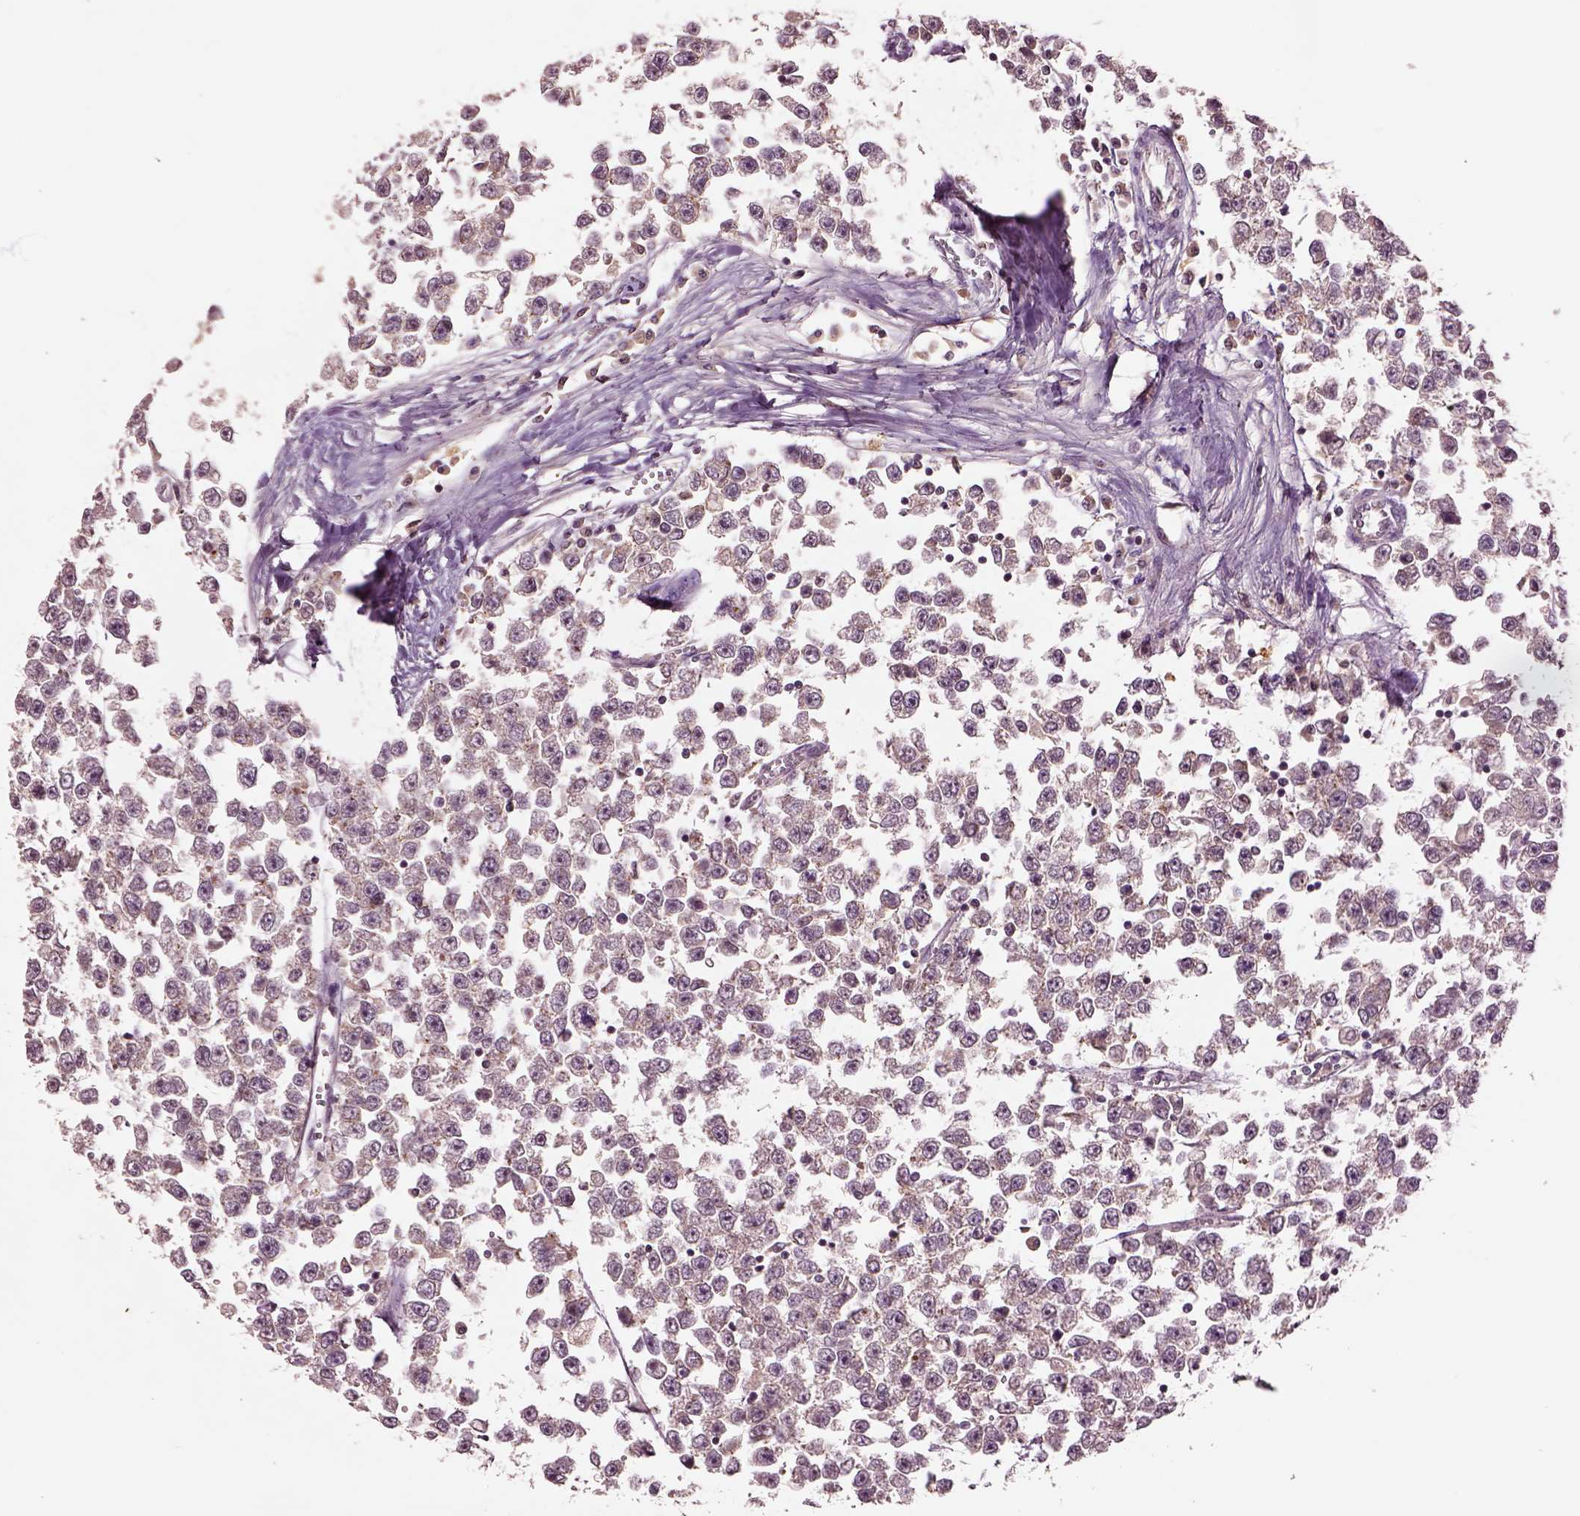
{"staining": {"intensity": "negative", "quantity": "none", "location": "none"}, "tissue": "testis cancer", "cell_type": "Tumor cells", "image_type": "cancer", "snomed": [{"axis": "morphology", "description": "Seminoma, NOS"}, {"axis": "topography", "description": "Testis"}], "caption": "Immunohistochemical staining of human testis cancer (seminoma) shows no significant staining in tumor cells.", "gene": "MTHFS", "patient": {"sex": "male", "age": 34}}